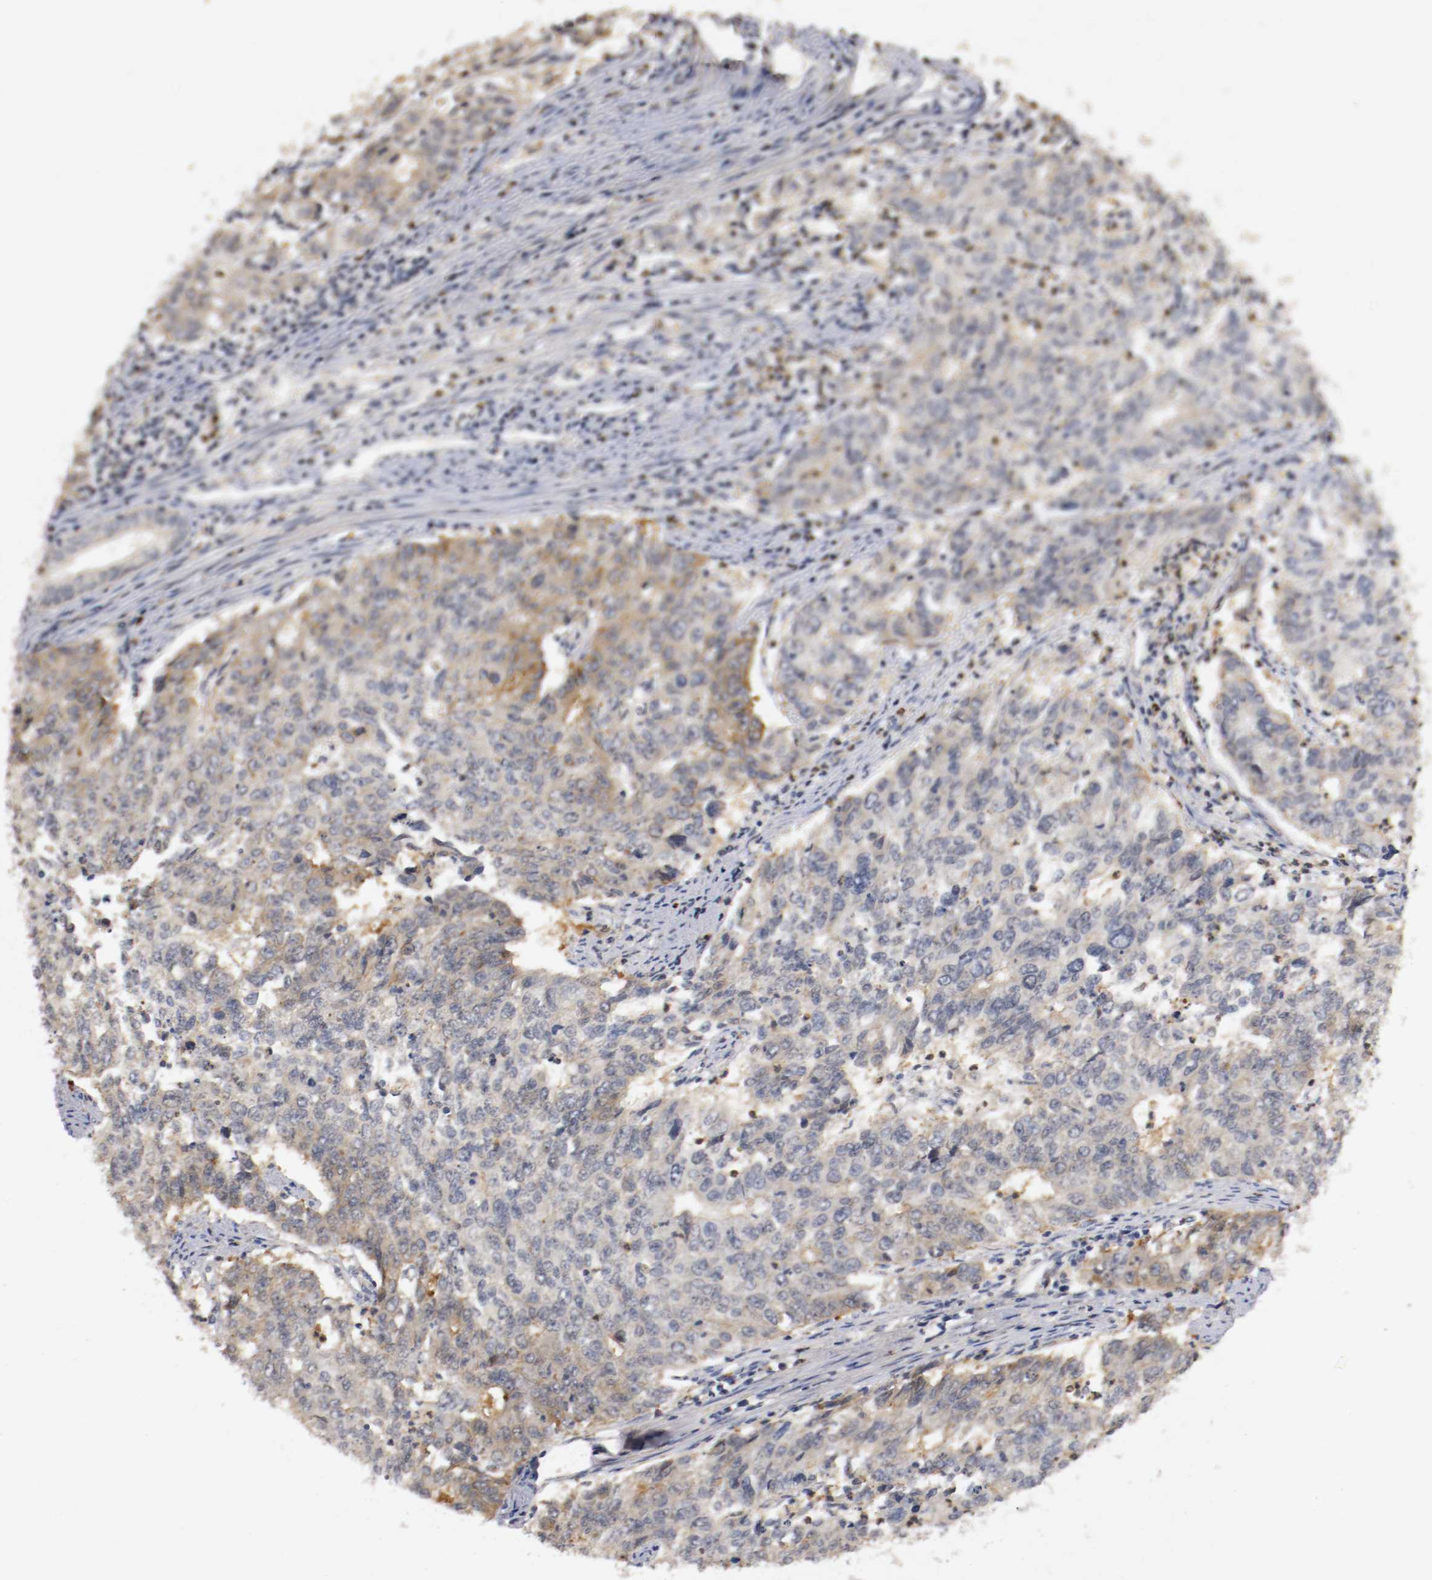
{"staining": {"intensity": "moderate", "quantity": "<25%", "location": "cytoplasmic/membranous"}, "tissue": "endometrial cancer", "cell_type": "Tumor cells", "image_type": "cancer", "snomed": [{"axis": "morphology", "description": "Adenocarcinoma, NOS"}, {"axis": "topography", "description": "Endometrium"}], "caption": "Immunohistochemical staining of endometrial cancer (adenocarcinoma) demonstrates moderate cytoplasmic/membranous protein staining in about <25% of tumor cells.", "gene": "TNFRSF1B", "patient": {"sex": "female", "age": 42}}